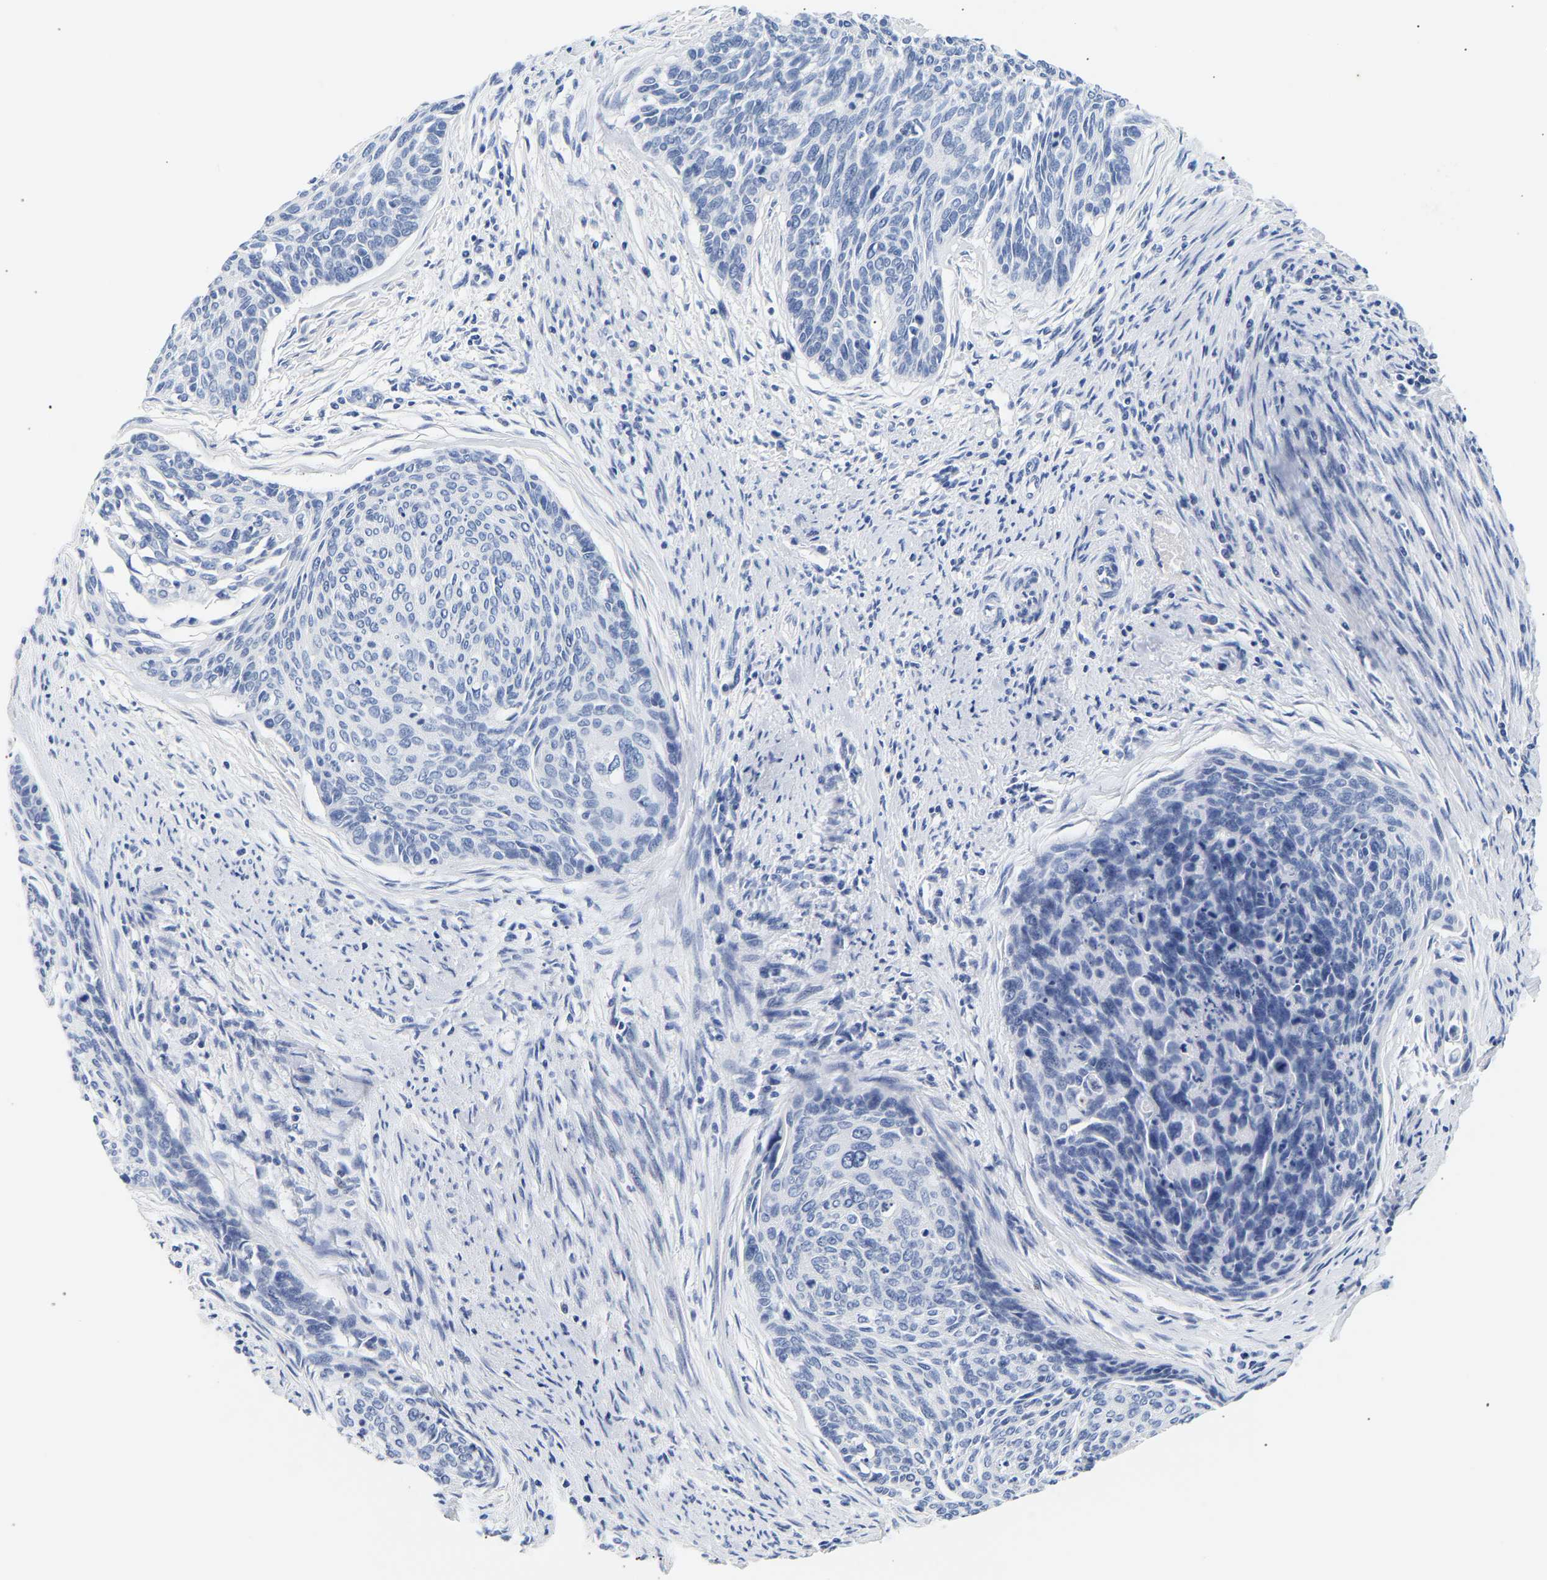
{"staining": {"intensity": "negative", "quantity": "none", "location": "none"}, "tissue": "cervical cancer", "cell_type": "Tumor cells", "image_type": "cancer", "snomed": [{"axis": "morphology", "description": "Squamous cell carcinoma, NOS"}, {"axis": "topography", "description": "Cervix"}], "caption": "Micrograph shows no significant protein expression in tumor cells of cervical cancer (squamous cell carcinoma).", "gene": "SPINK2", "patient": {"sex": "female", "age": 55}}